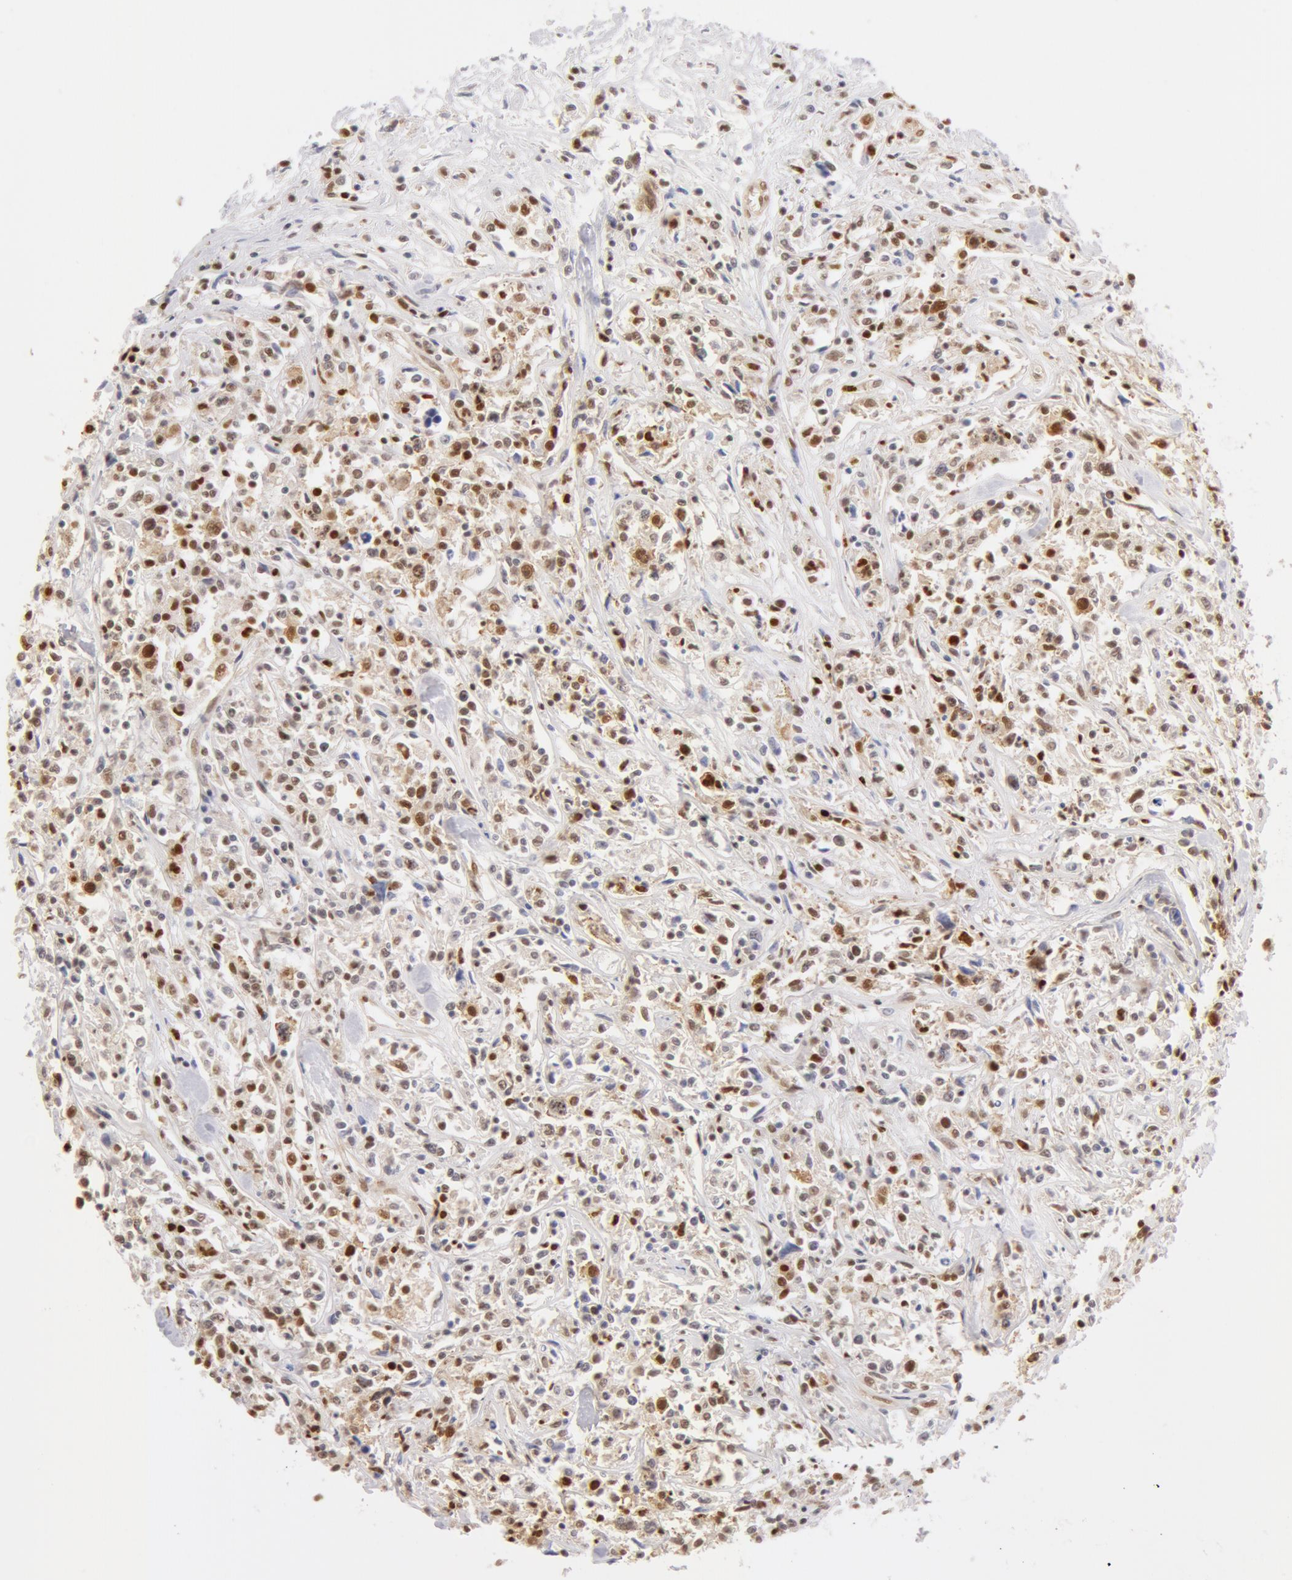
{"staining": {"intensity": "moderate", "quantity": "<25%", "location": "cytoplasmic/membranous"}, "tissue": "lymphoma", "cell_type": "Tumor cells", "image_type": "cancer", "snomed": [{"axis": "morphology", "description": "Malignant lymphoma, non-Hodgkin's type, Low grade"}, {"axis": "topography", "description": "Small intestine"}], "caption": "Immunohistochemistry histopathology image of neoplastic tissue: malignant lymphoma, non-Hodgkin's type (low-grade) stained using immunohistochemistry demonstrates low levels of moderate protein expression localized specifically in the cytoplasmic/membranous of tumor cells, appearing as a cytoplasmic/membranous brown color.", "gene": "DDX3Y", "patient": {"sex": "female", "age": 59}}